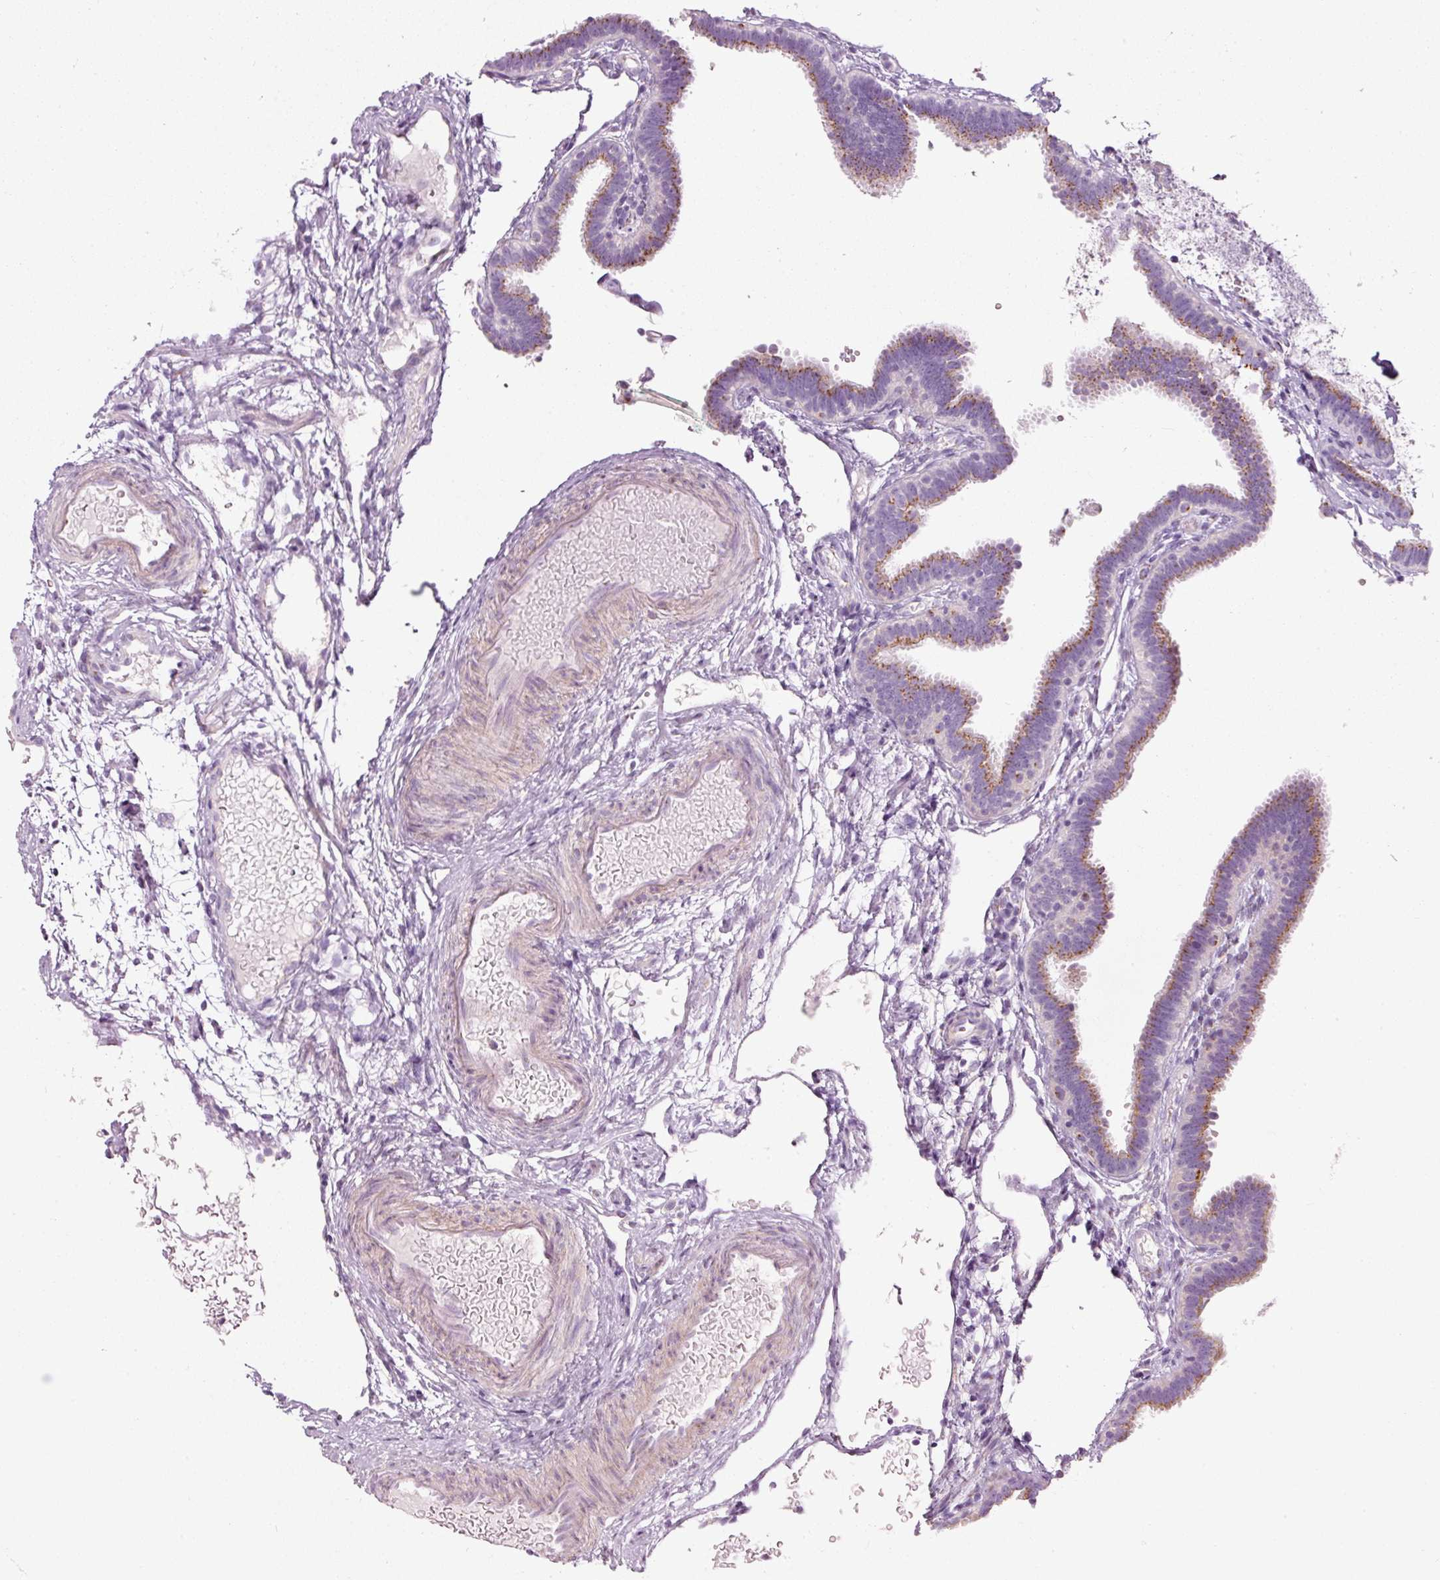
{"staining": {"intensity": "moderate", "quantity": "25%-75%", "location": "cytoplasmic/membranous"}, "tissue": "fallopian tube", "cell_type": "Glandular cells", "image_type": "normal", "snomed": [{"axis": "morphology", "description": "Normal tissue, NOS"}, {"axis": "topography", "description": "Fallopian tube"}], "caption": "Immunohistochemical staining of normal fallopian tube reveals 25%-75% levels of moderate cytoplasmic/membranous protein positivity in about 25%-75% of glandular cells. (IHC, brightfield microscopy, high magnification).", "gene": "PDXDC1", "patient": {"sex": "female", "age": 37}}